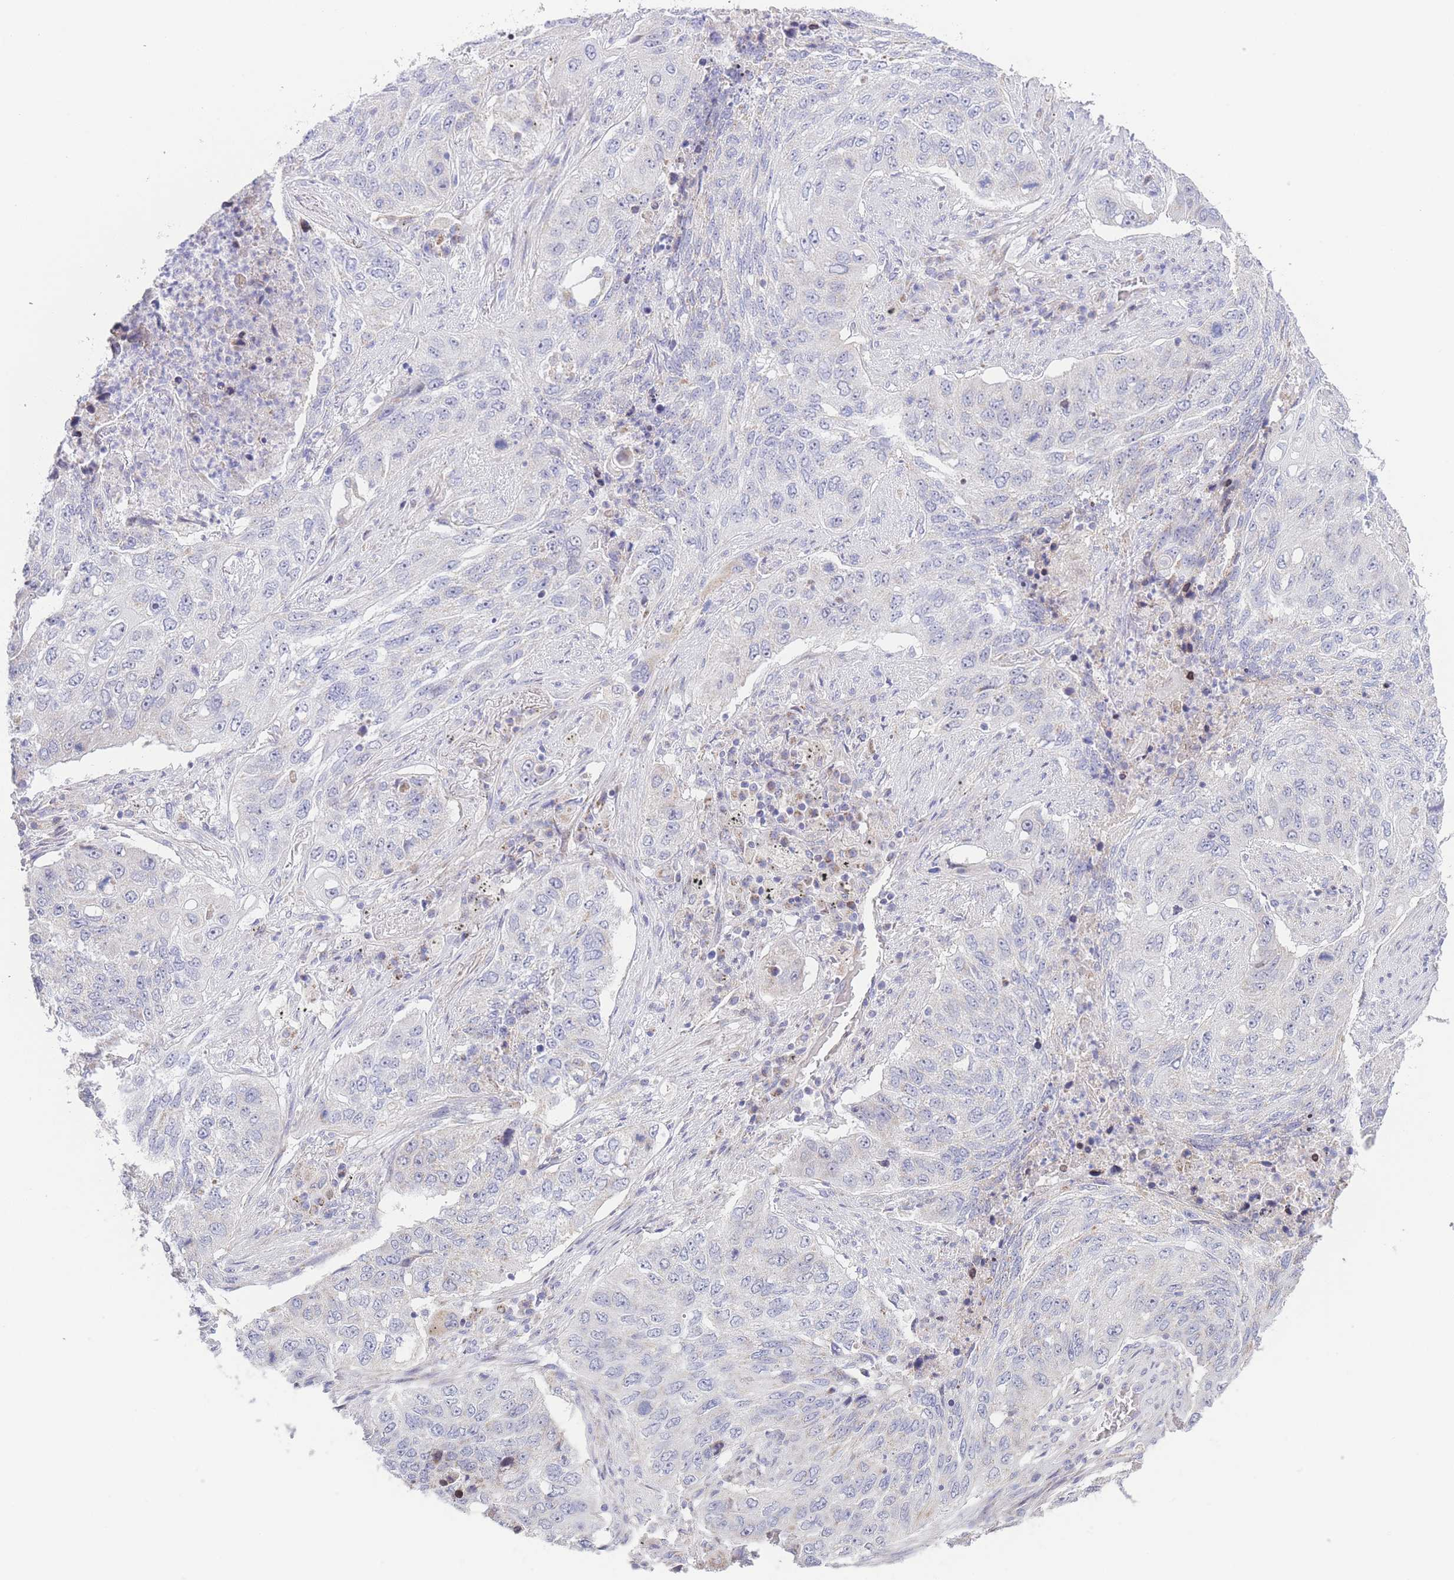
{"staining": {"intensity": "negative", "quantity": "none", "location": "none"}, "tissue": "lung cancer", "cell_type": "Tumor cells", "image_type": "cancer", "snomed": [{"axis": "morphology", "description": "Squamous cell carcinoma, NOS"}, {"axis": "topography", "description": "Lung"}], "caption": "Immunohistochemistry micrograph of lung squamous cell carcinoma stained for a protein (brown), which exhibits no expression in tumor cells. (Stains: DAB (3,3'-diaminobenzidine) immunohistochemistry with hematoxylin counter stain, Microscopy: brightfield microscopy at high magnification).", "gene": "GPAM", "patient": {"sex": "female", "age": 63}}